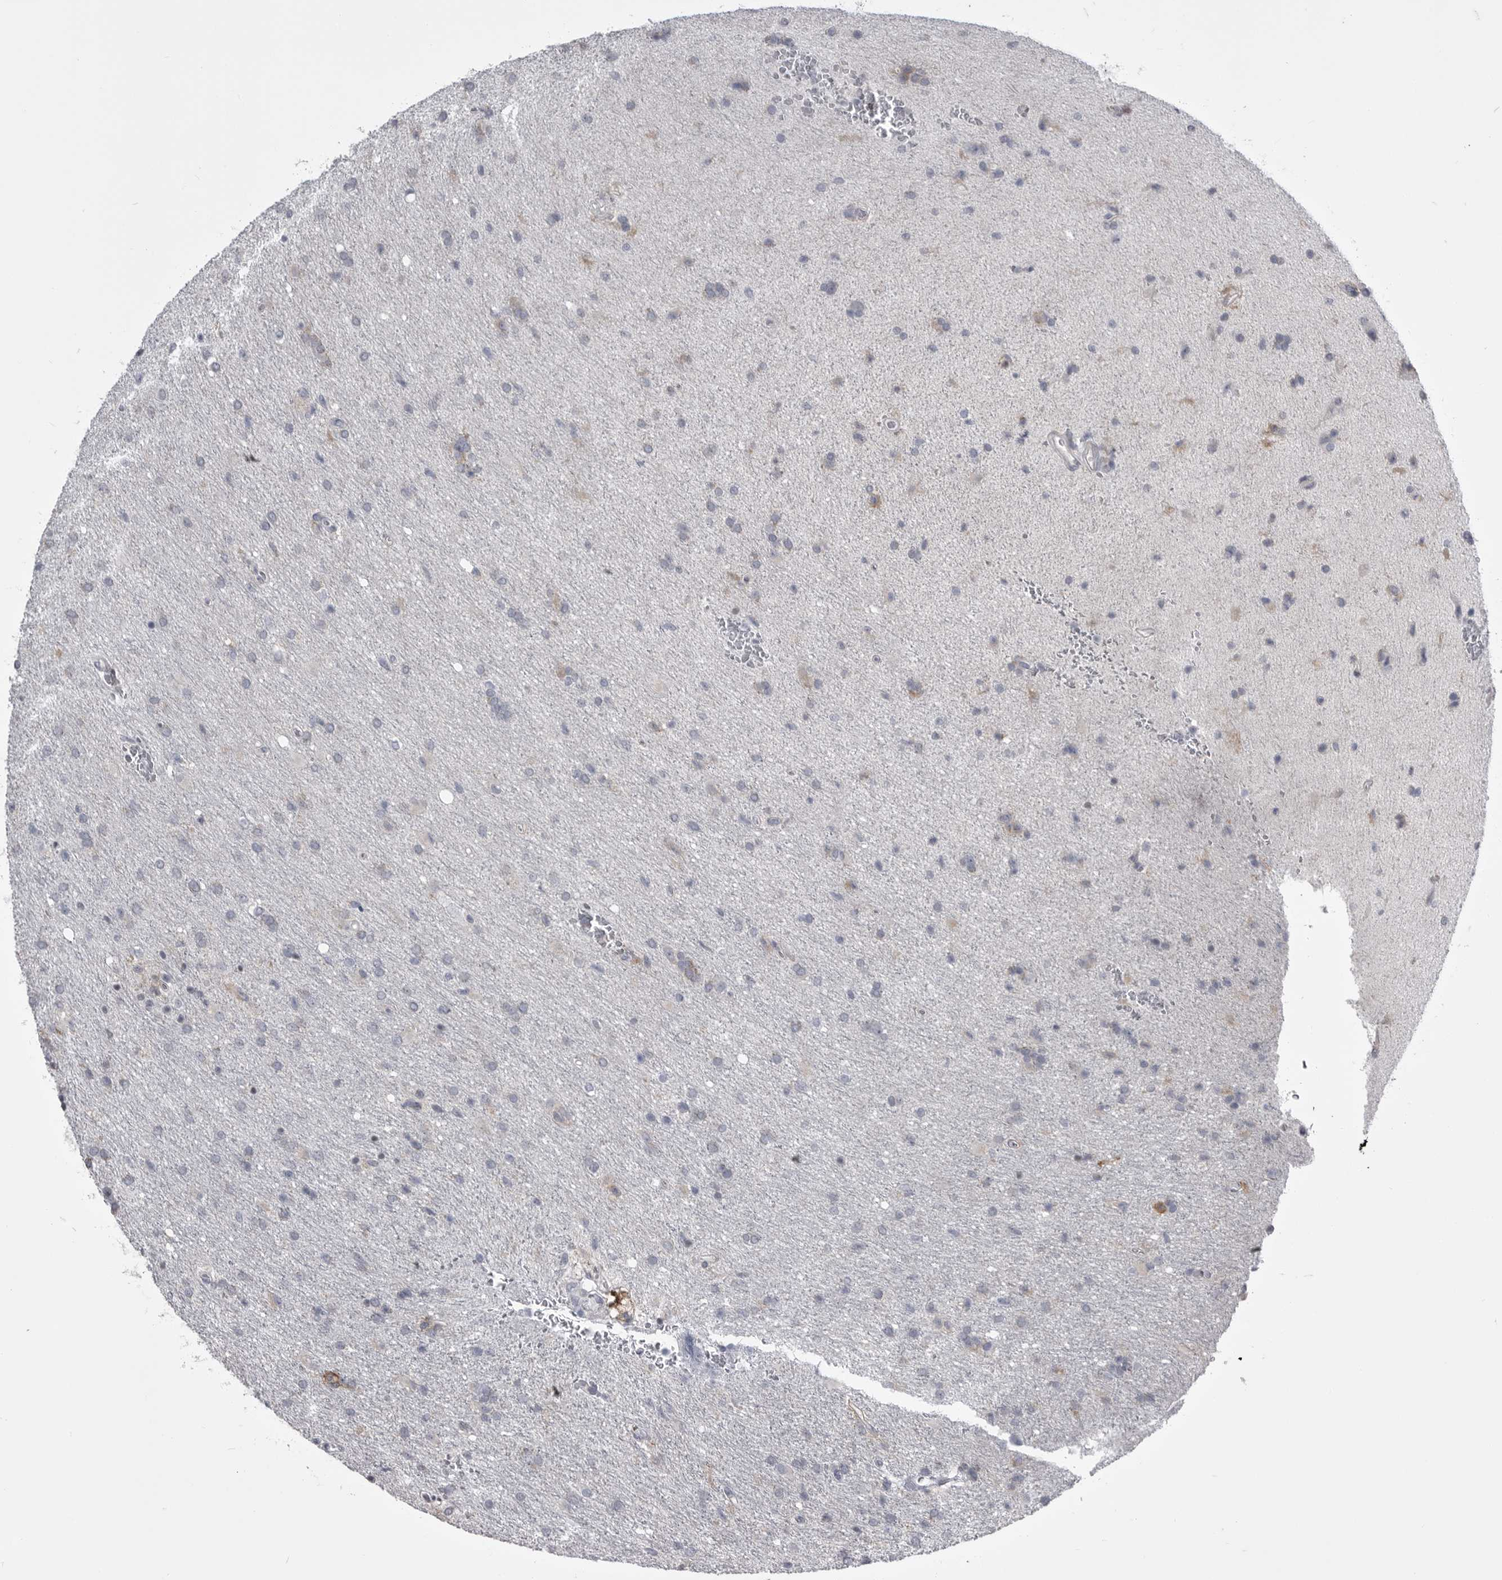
{"staining": {"intensity": "negative", "quantity": "none", "location": "none"}, "tissue": "glioma", "cell_type": "Tumor cells", "image_type": "cancer", "snomed": [{"axis": "morphology", "description": "Glioma, malignant, High grade"}, {"axis": "topography", "description": "Brain"}], "caption": "Immunohistochemistry (IHC) image of neoplastic tissue: human malignant high-grade glioma stained with DAB (3,3'-diaminobenzidine) displays no significant protein expression in tumor cells.", "gene": "OPLAH", "patient": {"sex": "female", "age": 57}}